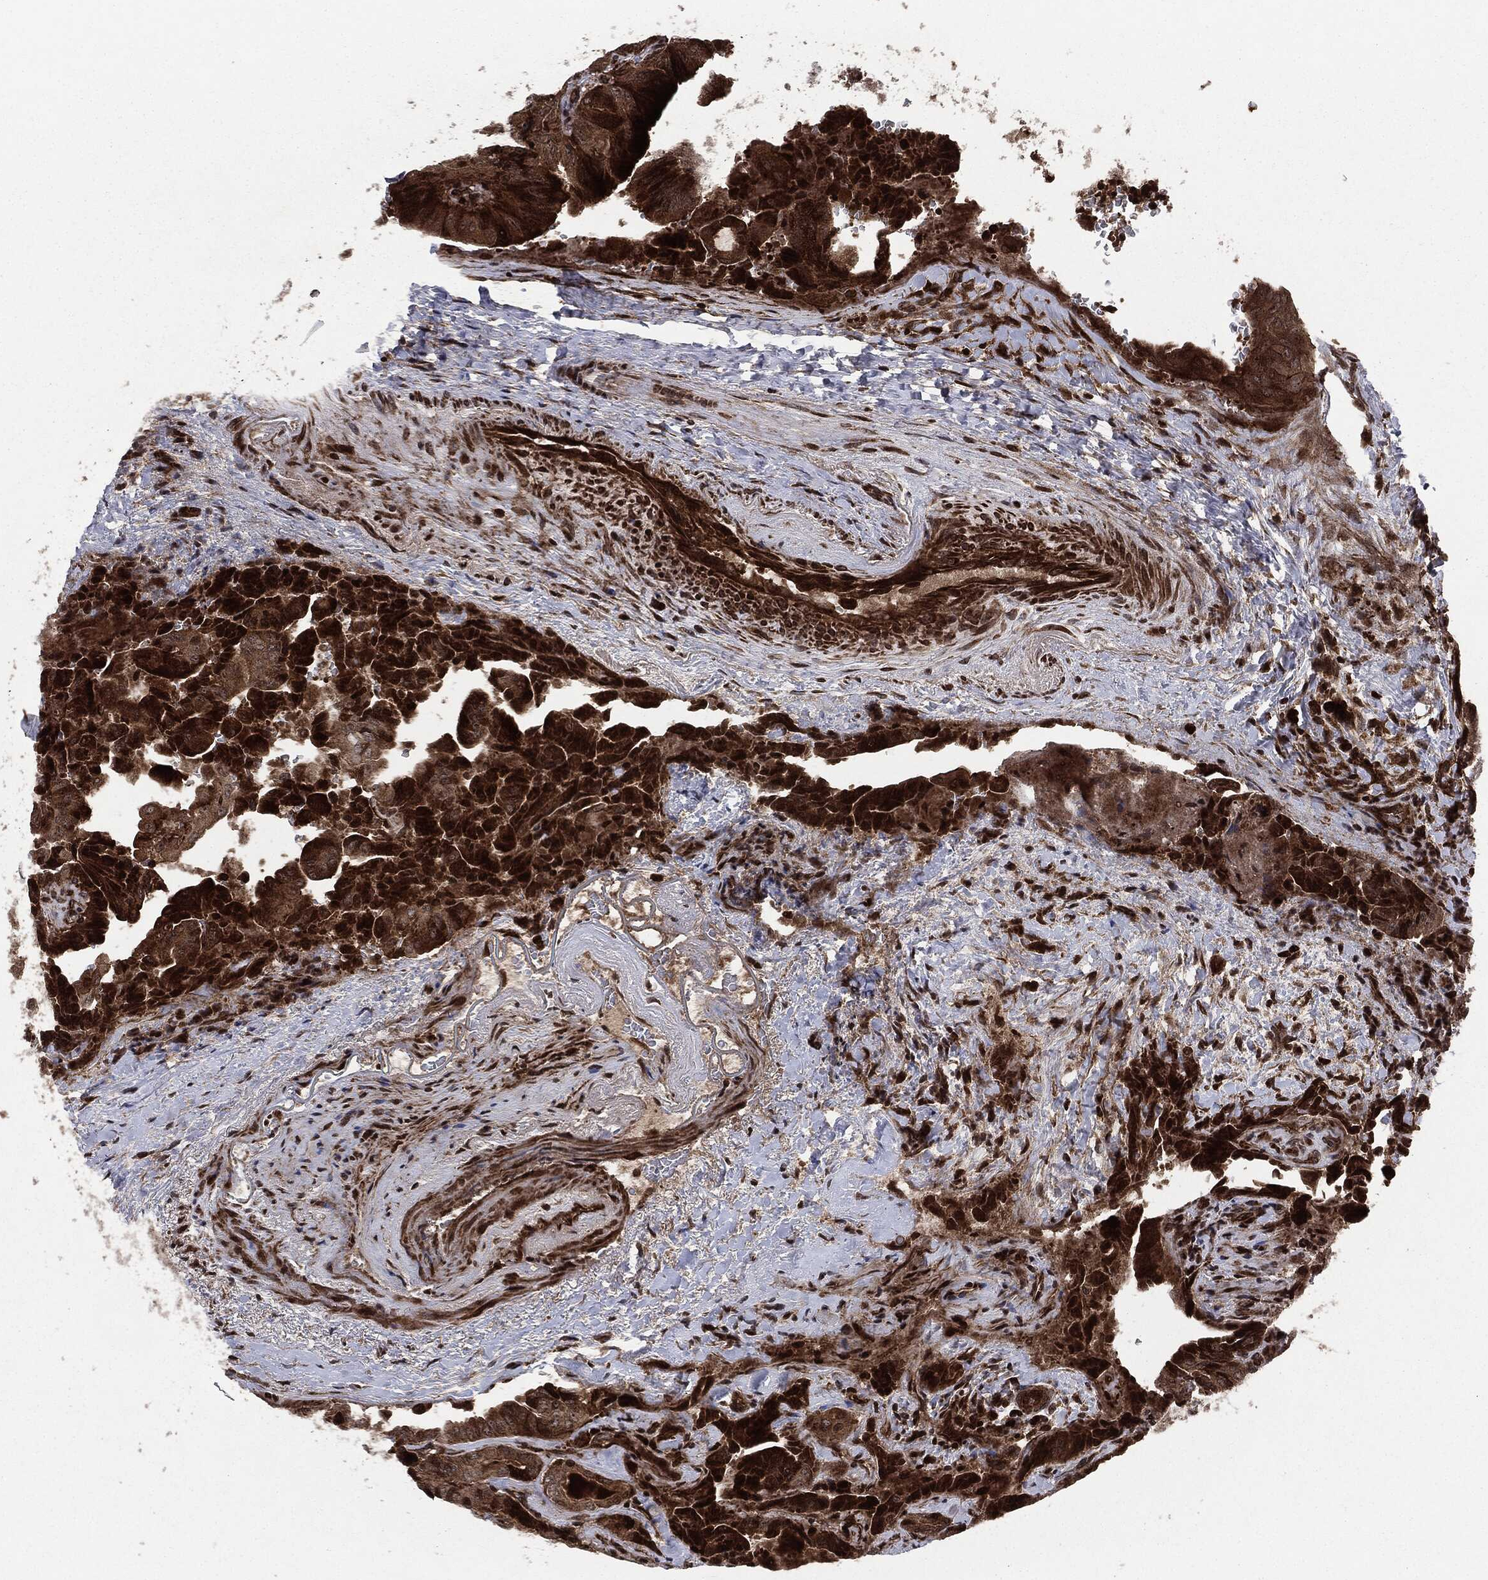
{"staining": {"intensity": "strong", "quantity": ">75%", "location": "cytoplasmic/membranous"}, "tissue": "thyroid cancer", "cell_type": "Tumor cells", "image_type": "cancer", "snomed": [{"axis": "morphology", "description": "Papillary adenocarcinoma, NOS"}, {"axis": "topography", "description": "Thyroid gland"}], "caption": "Human thyroid cancer stained with a brown dye demonstrates strong cytoplasmic/membranous positive staining in about >75% of tumor cells.", "gene": "CARD6", "patient": {"sex": "female", "age": 68}}